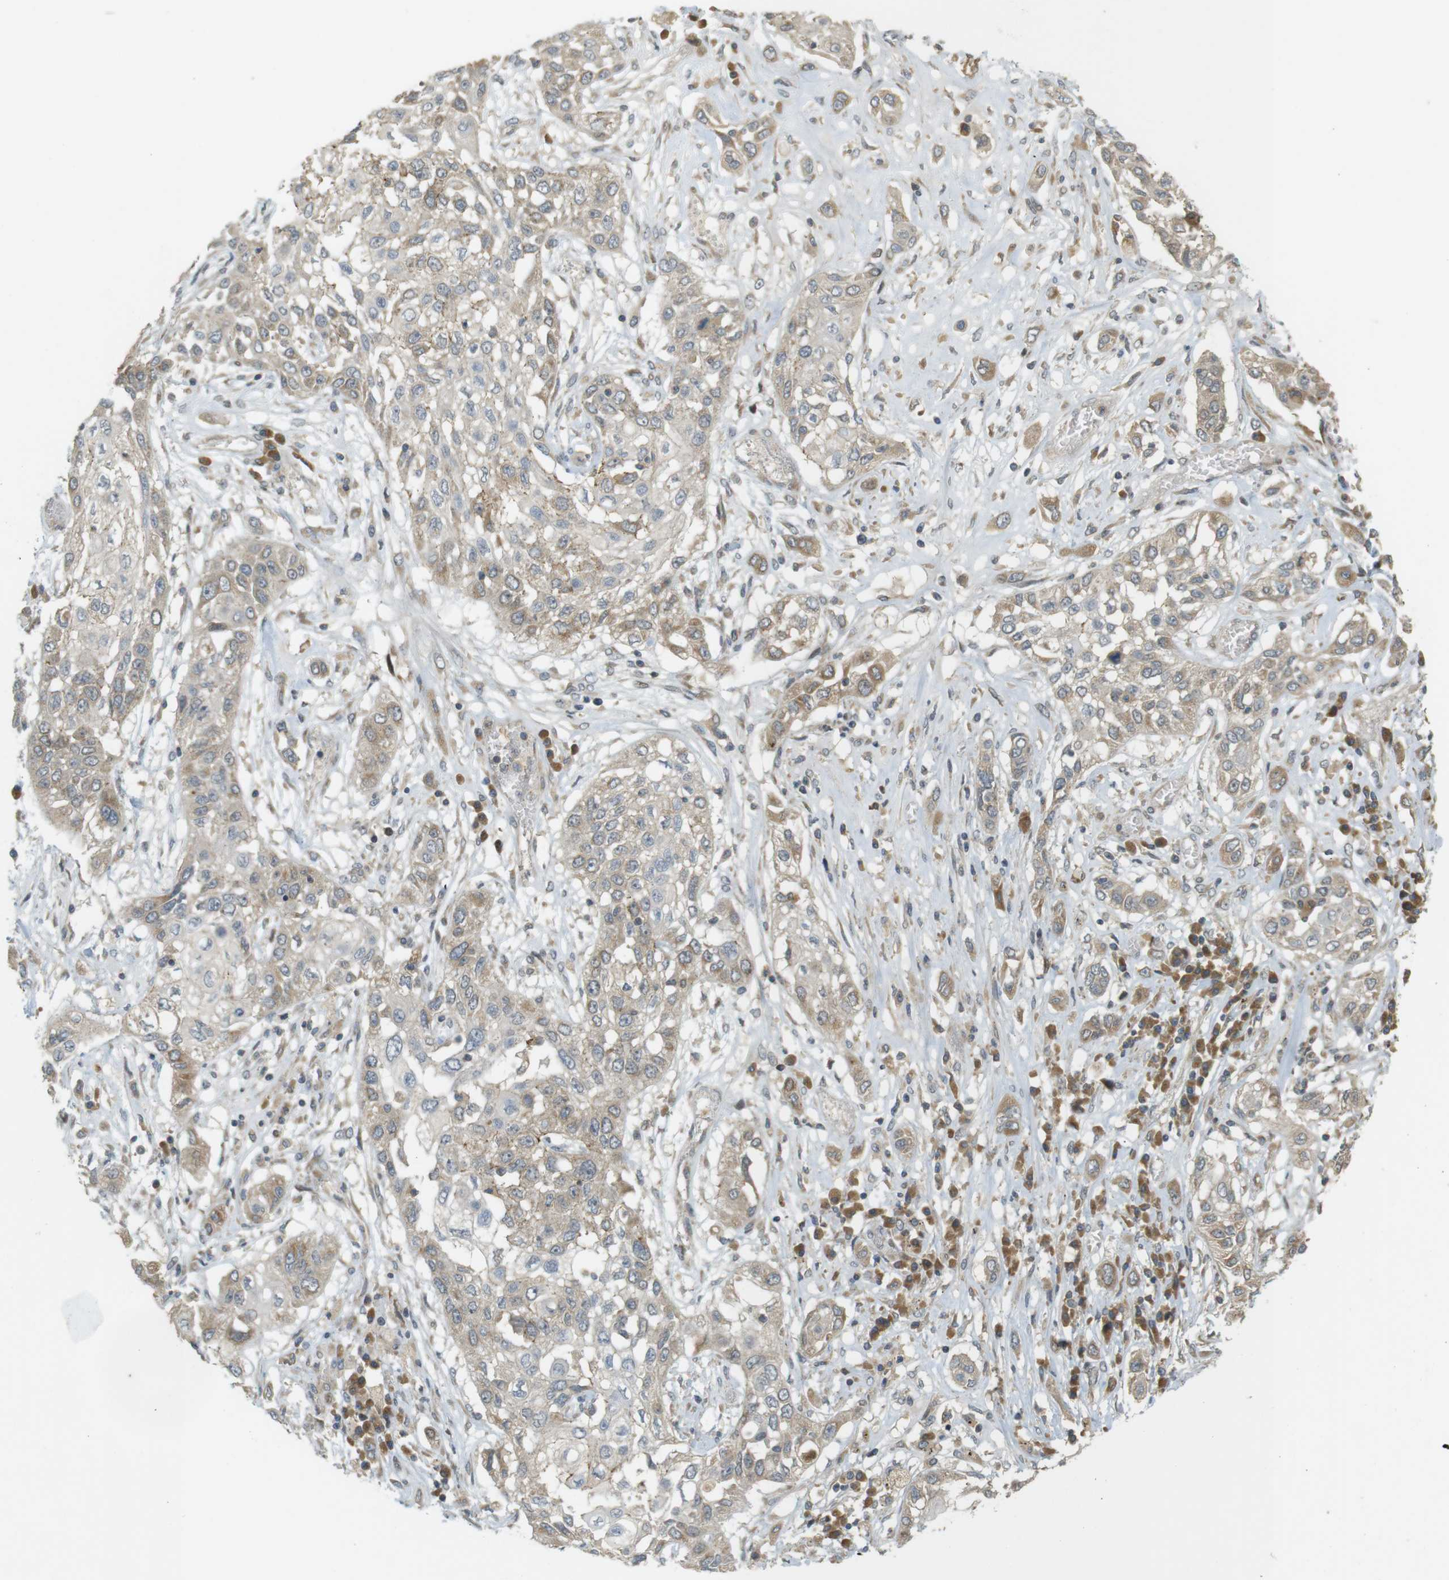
{"staining": {"intensity": "weak", "quantity": "25%-75%", "location": "cytoplasmic/membranous"}, "tissue": "lung cancer", "cell_type": "Tumor cells", "image_type": "cancer", "snomed": [{"axis": "morphology", "description": "Squamous cell carcinoma, NOS"}, {"axis": "topography", "description": "Lung"}], "caption": "A low amount of weak cytoplasmic/membranous positivity is present in about 25%-75% of tumor cells in lung squamous cell carcinoma tissue.", "gene": "CLRN3", "patient": {"sex": "male", "age": 71}}